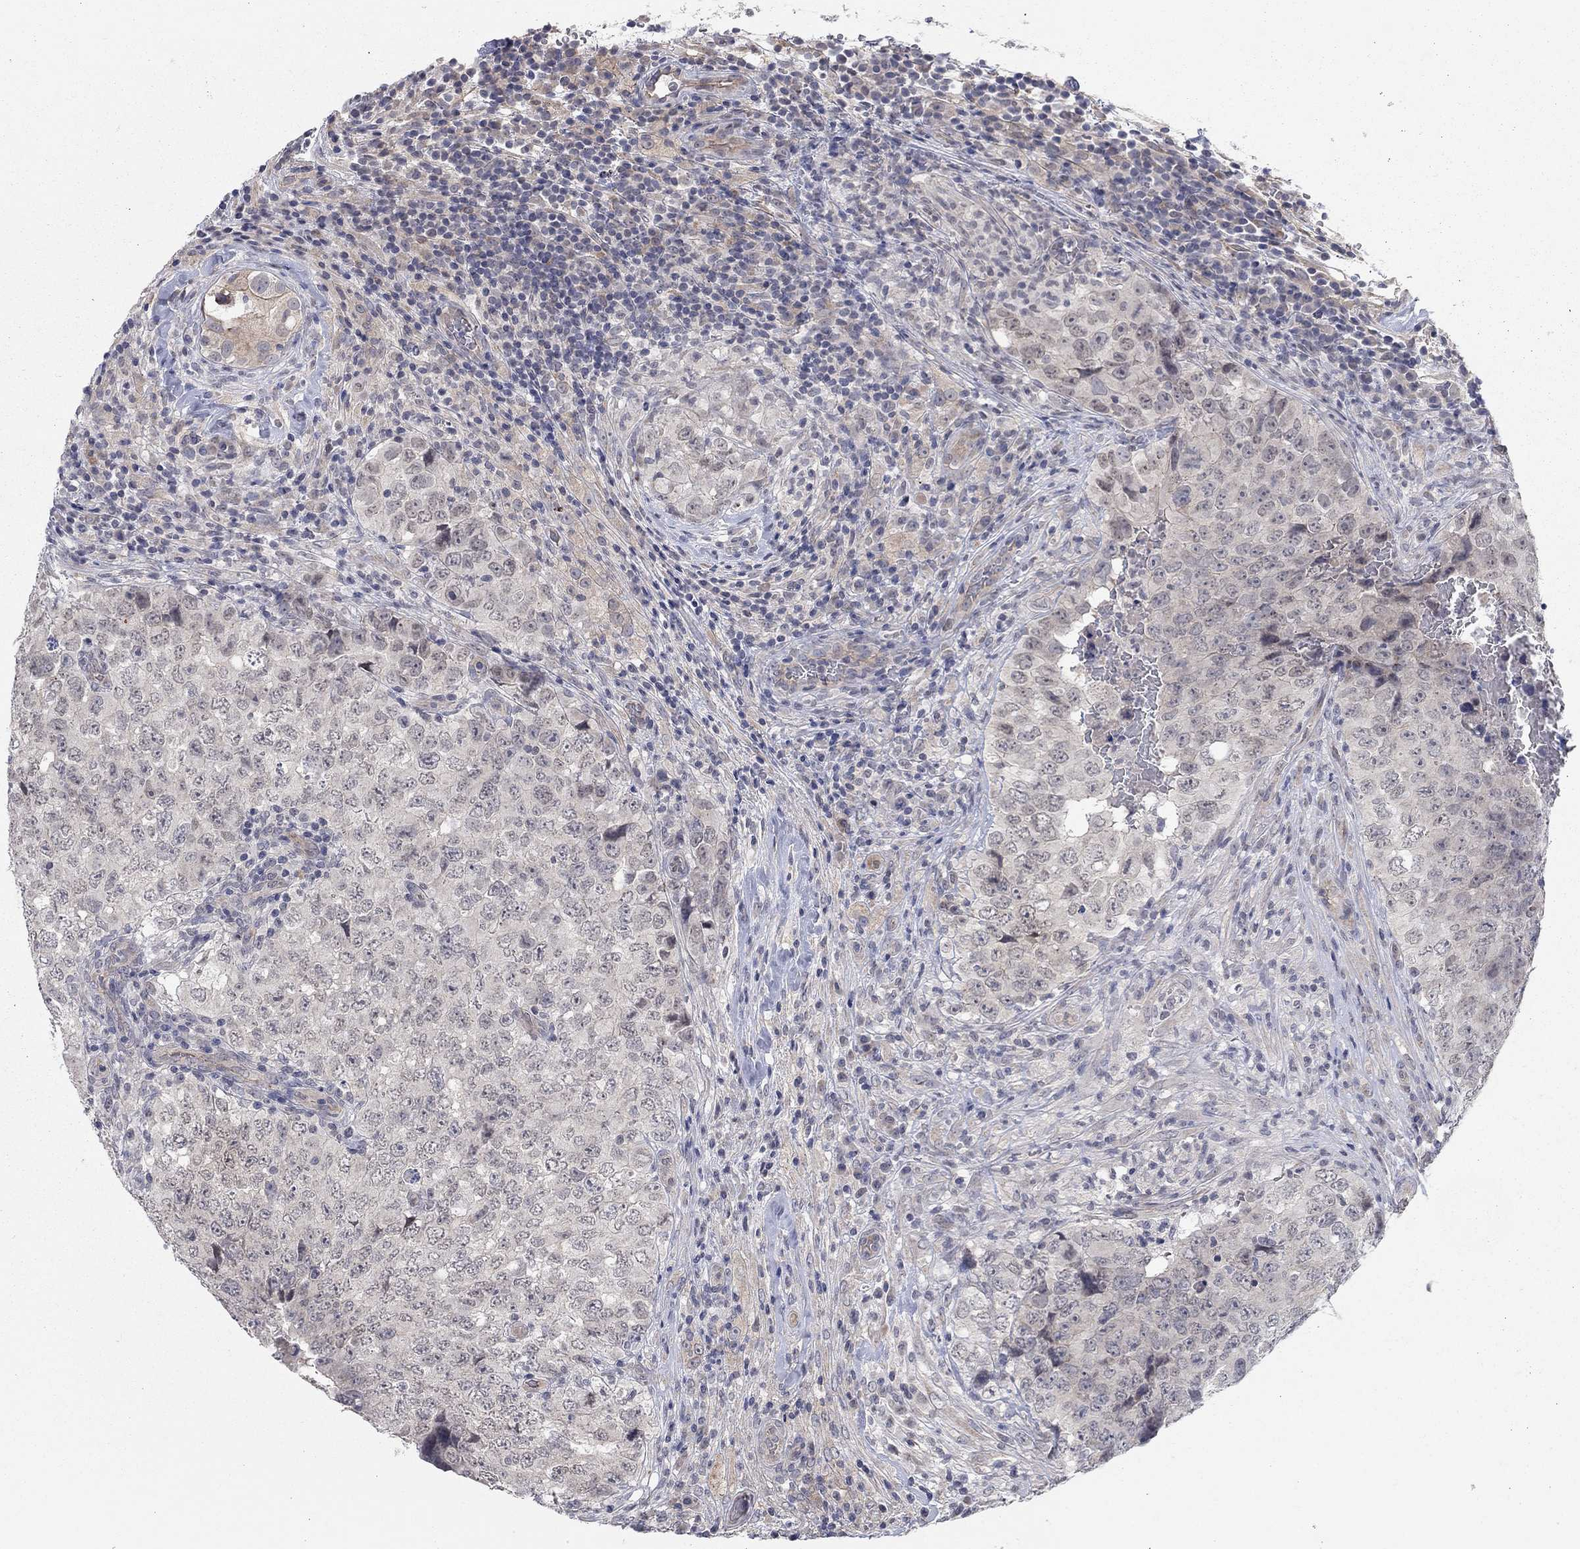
{"staining": {"intensity": "negative", "quantity": "none", "location": "none"}, "tissue": "testis cancer", "cell_type": "Tumor cells", "image_type": "cancer", "snomed": [{"axis": "morphology", "description": "Seminoma, NOS"}, {"axis": "topography", "description": "Testis"}], "caption": "Testis cancer stained for a protein using immunohistochemistry (IHC) displays no expression tumor cells.", "gene": "WASF3", "patient": {"sex": "male", "age": 34}}